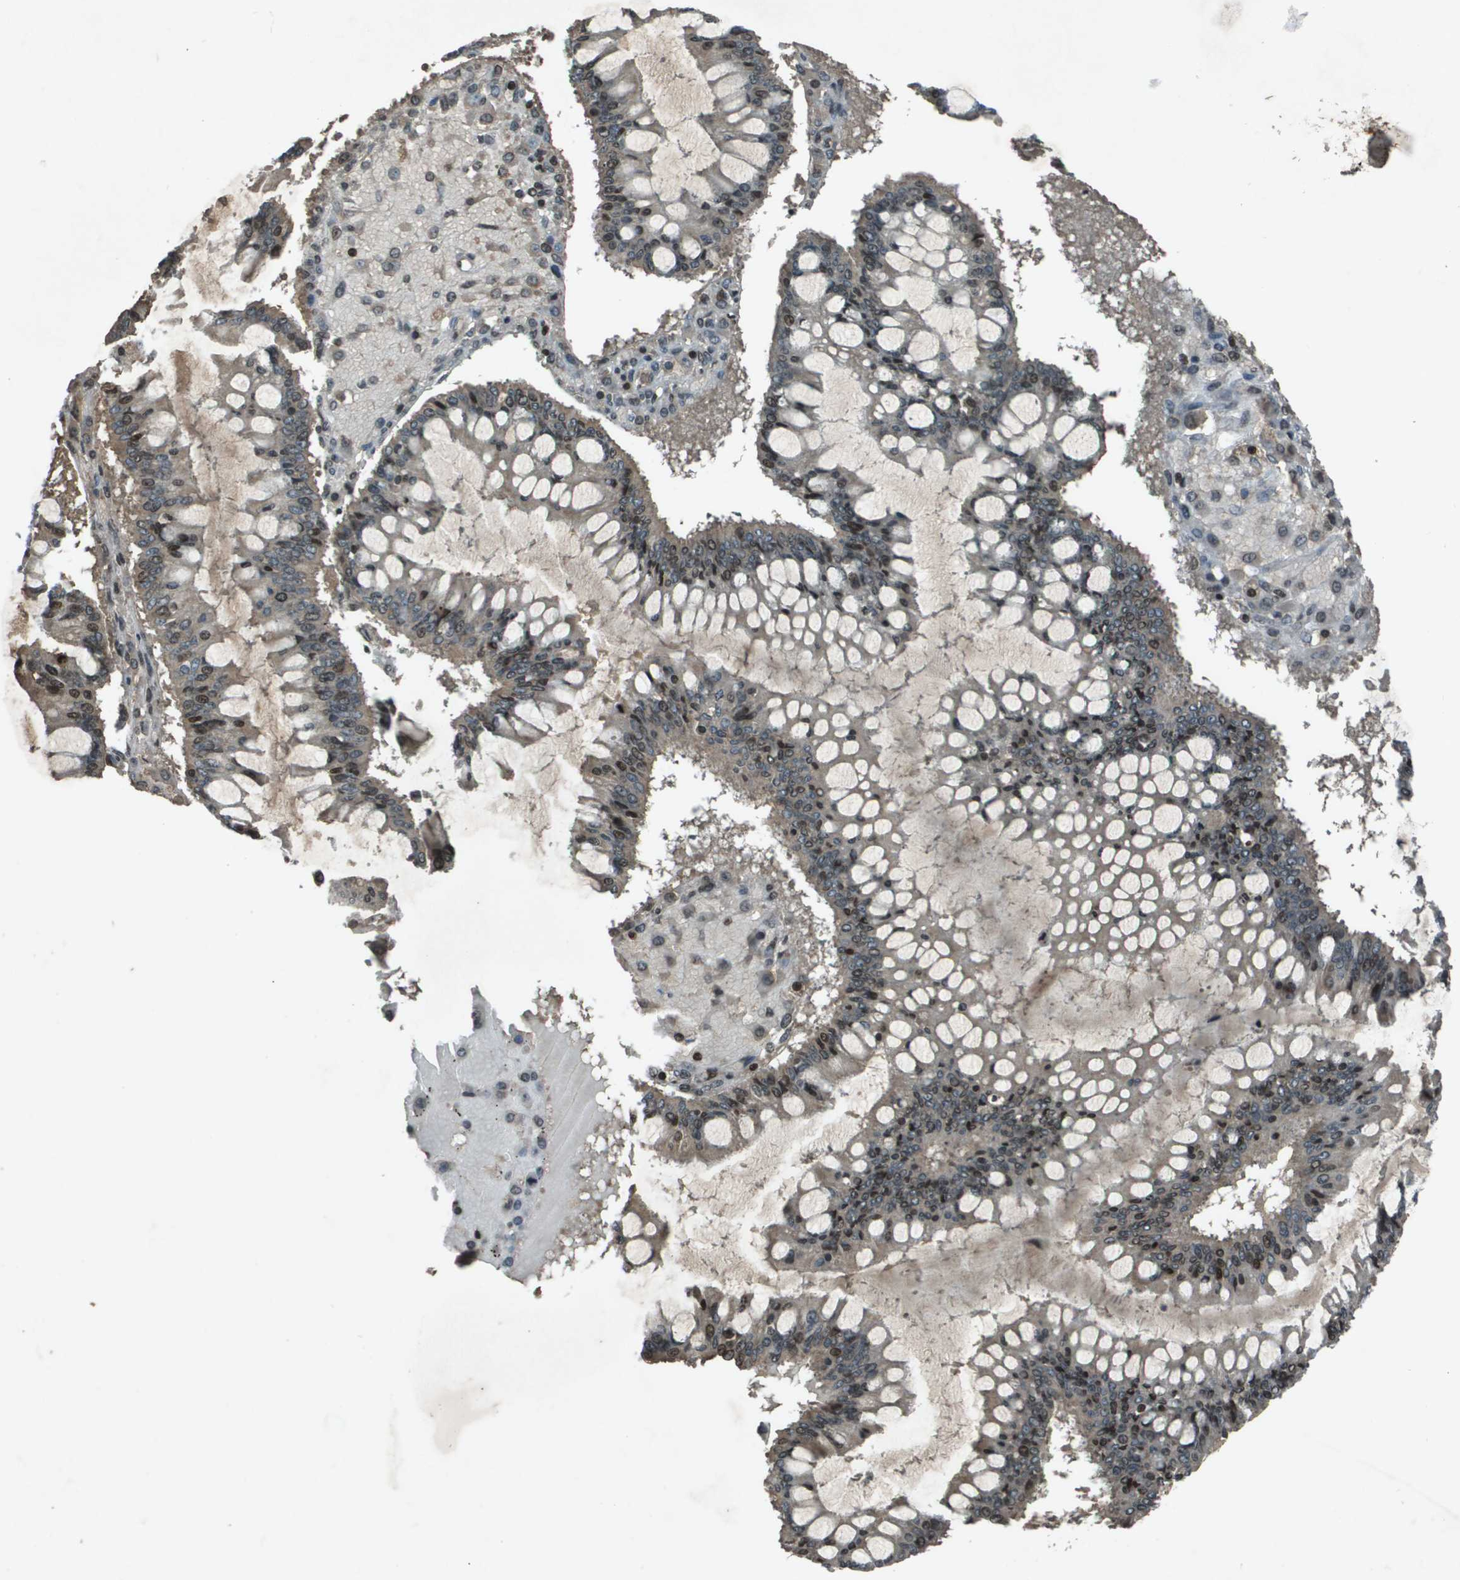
{"staining": {"intensity": "moderate", "quantity": "<25%", "location": "nuclear"}, "tissue": "ovarian cancer", "cell_type": "Tumor cells", "image_type": "cancer", "snomed": [{"axis": "morphology", "description": "Cystadenocarcinoma, mucinous, NOS"}, {"axis": "topography", "description": "Ovary"}], "caption": "Protein staining reveals moderate nuclear expression in about <25% of tumor cells in ovarian cancer.", "gene": "CXCL12", "patient": {"sex": "female", "age": 73}}